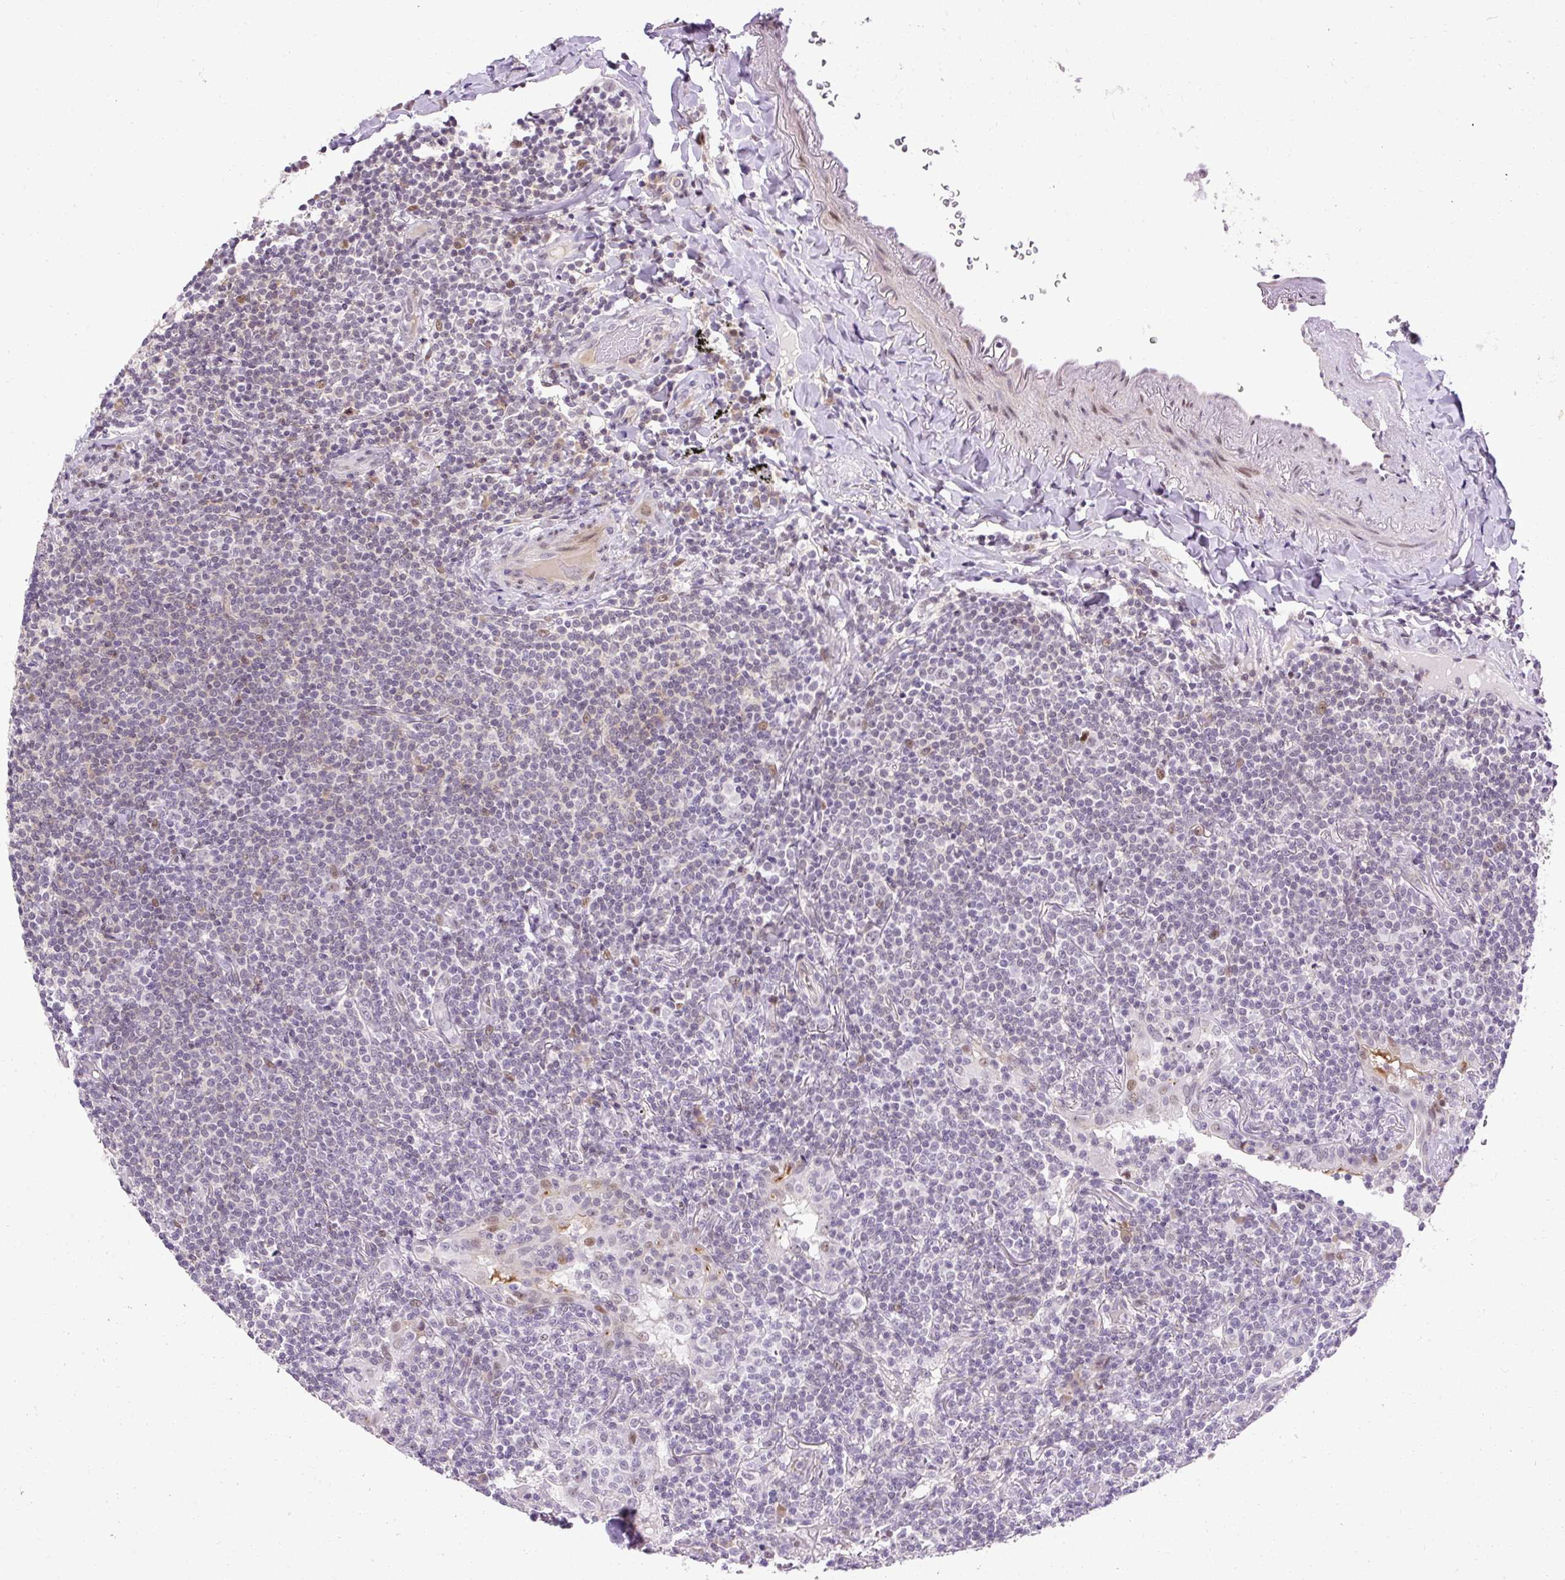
{"staining": {"intensity": "moderate", "quantity": "<25%", "location": "nuclear"}, "tissue": "lymphoma", "cell_type": "Tumor cells", "image_type": "cancer", "snomed": [{"axis": "morphology", "description": "Malignant lymphoma, non-Hodgkin's type, Low grade"}, {"axis": "topography", "description": "Lung"}], "caption": "High-magnification brightfield microscopy of low-grade malignant lymphoma, non-Hodgkin's type stained with DAB (3,3'-diaminobenzidine) (brown) and counterstained with hematoxylin (blue). tumor cells exhibit moderate nuclear expression is appreciated in approximately<25% of cells.", "gene": "ARHGEF18", "patient": {"sex": "female", "age": 71}}